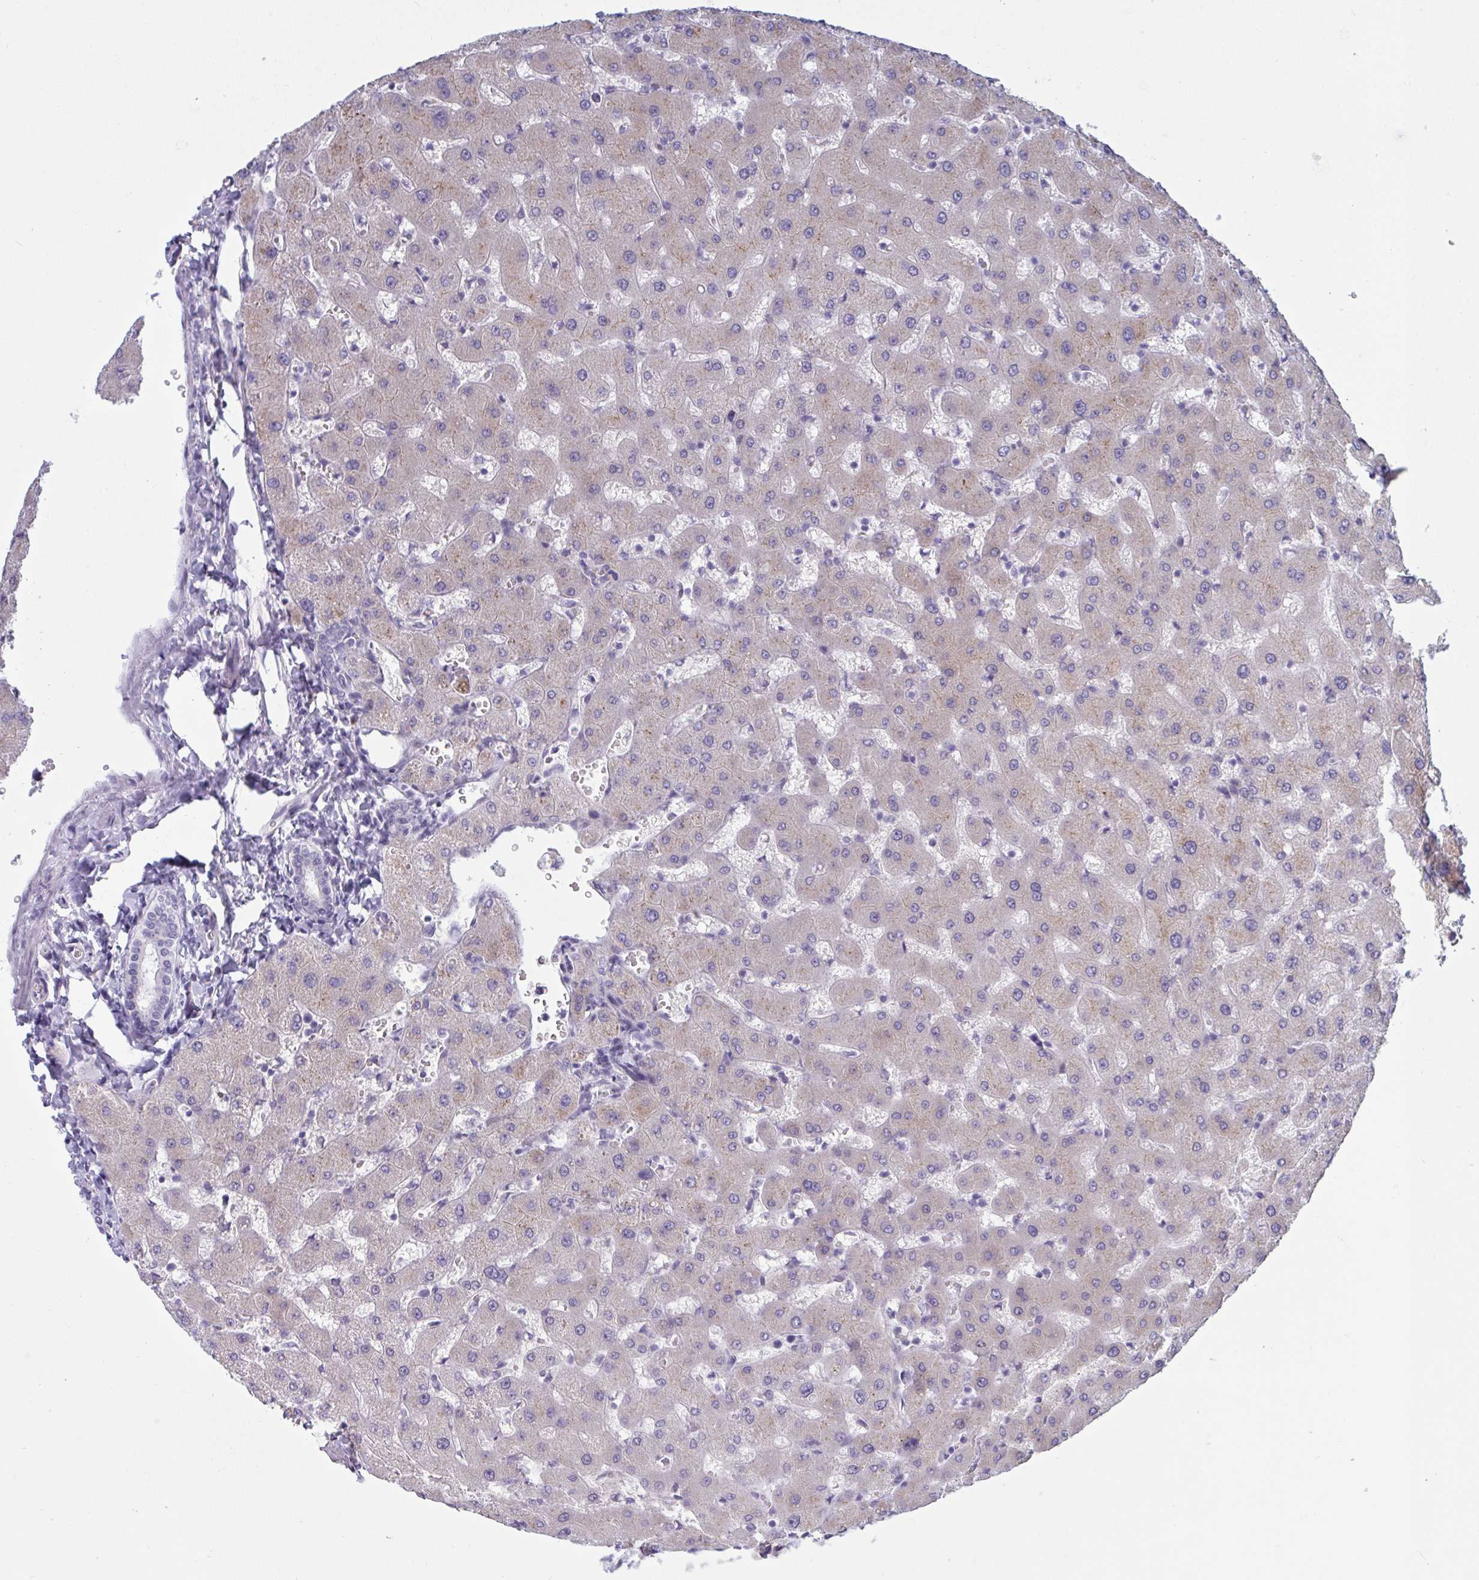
{"staining": {"intensity": "negative", "quantity": "none", "location": "none"}, "tissue": "liver", "cell_type": "Cholangiocytes", "image_type": "normal", "snomed": [{"axis": "morphology", "description": "Normal tissue, NOS"}, {"axis": "topography", "description": "Liver"}], "caption": "The immunohistochemistry (IHC) image has no significant positivity in cholangiocytes of liver.", "gene": "TCEAL8", "patient": {"sex": "female", "age": 63}}